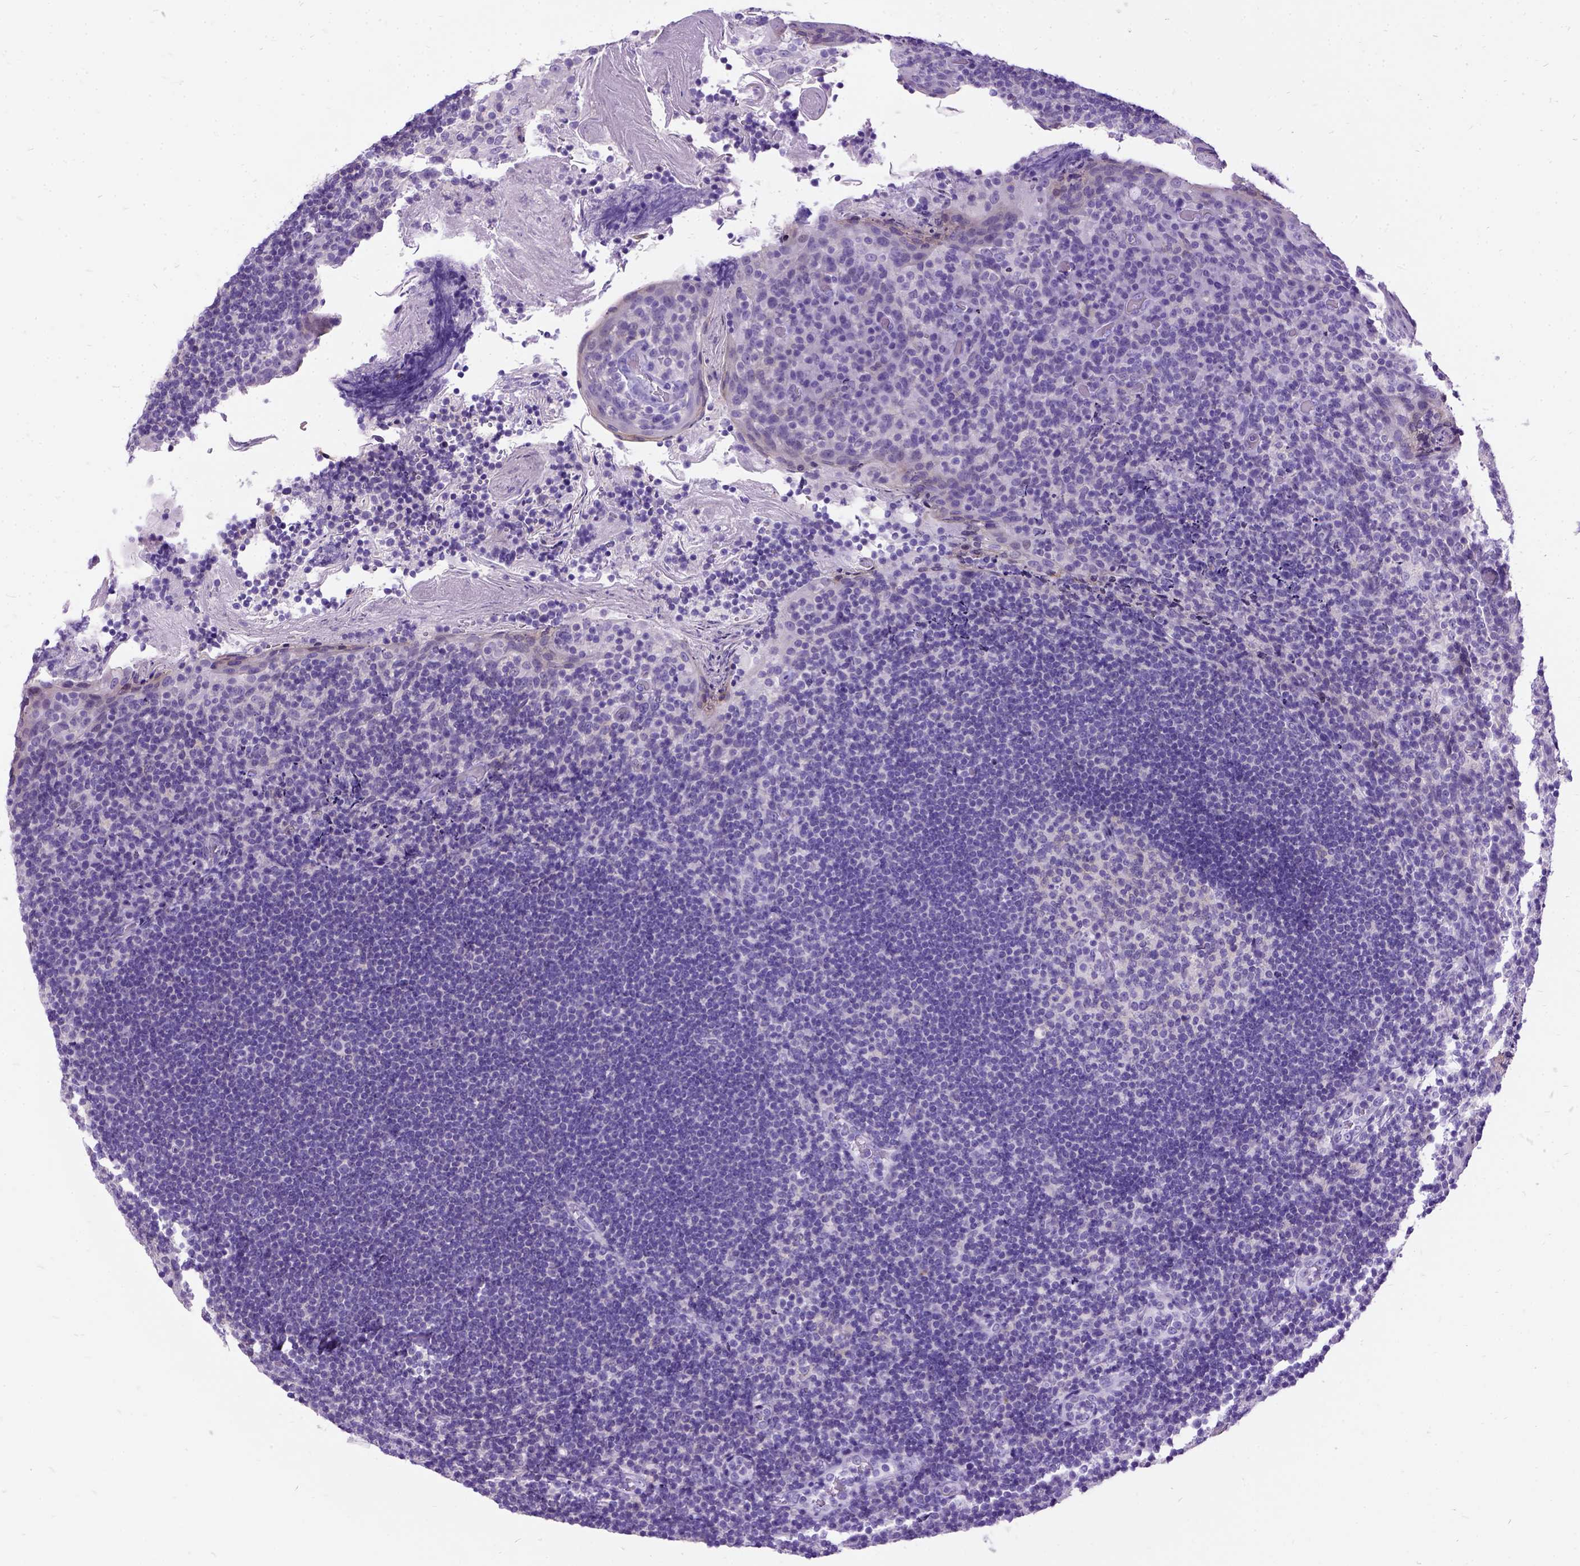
{"staining": {"intensity": "negative", "quantity": "none", "location": "none"}, "tissue": "tonsil", "cell_type": "Germinal center cells", "image_type": "normal", "snomed": [{"axis": "morphology", "description": "Normal tissue, NOS"}, {"axis": "topography", "description": "Tonsil"}], "caption": "Immunohistochemistry (IHC) photomicrograph of normal human tonsil stained for a protein (brown), which reveals no staining in germinal center cells.", "gene": "ENSG00000254979", "patient": {"sex": "female", "age": 10}}